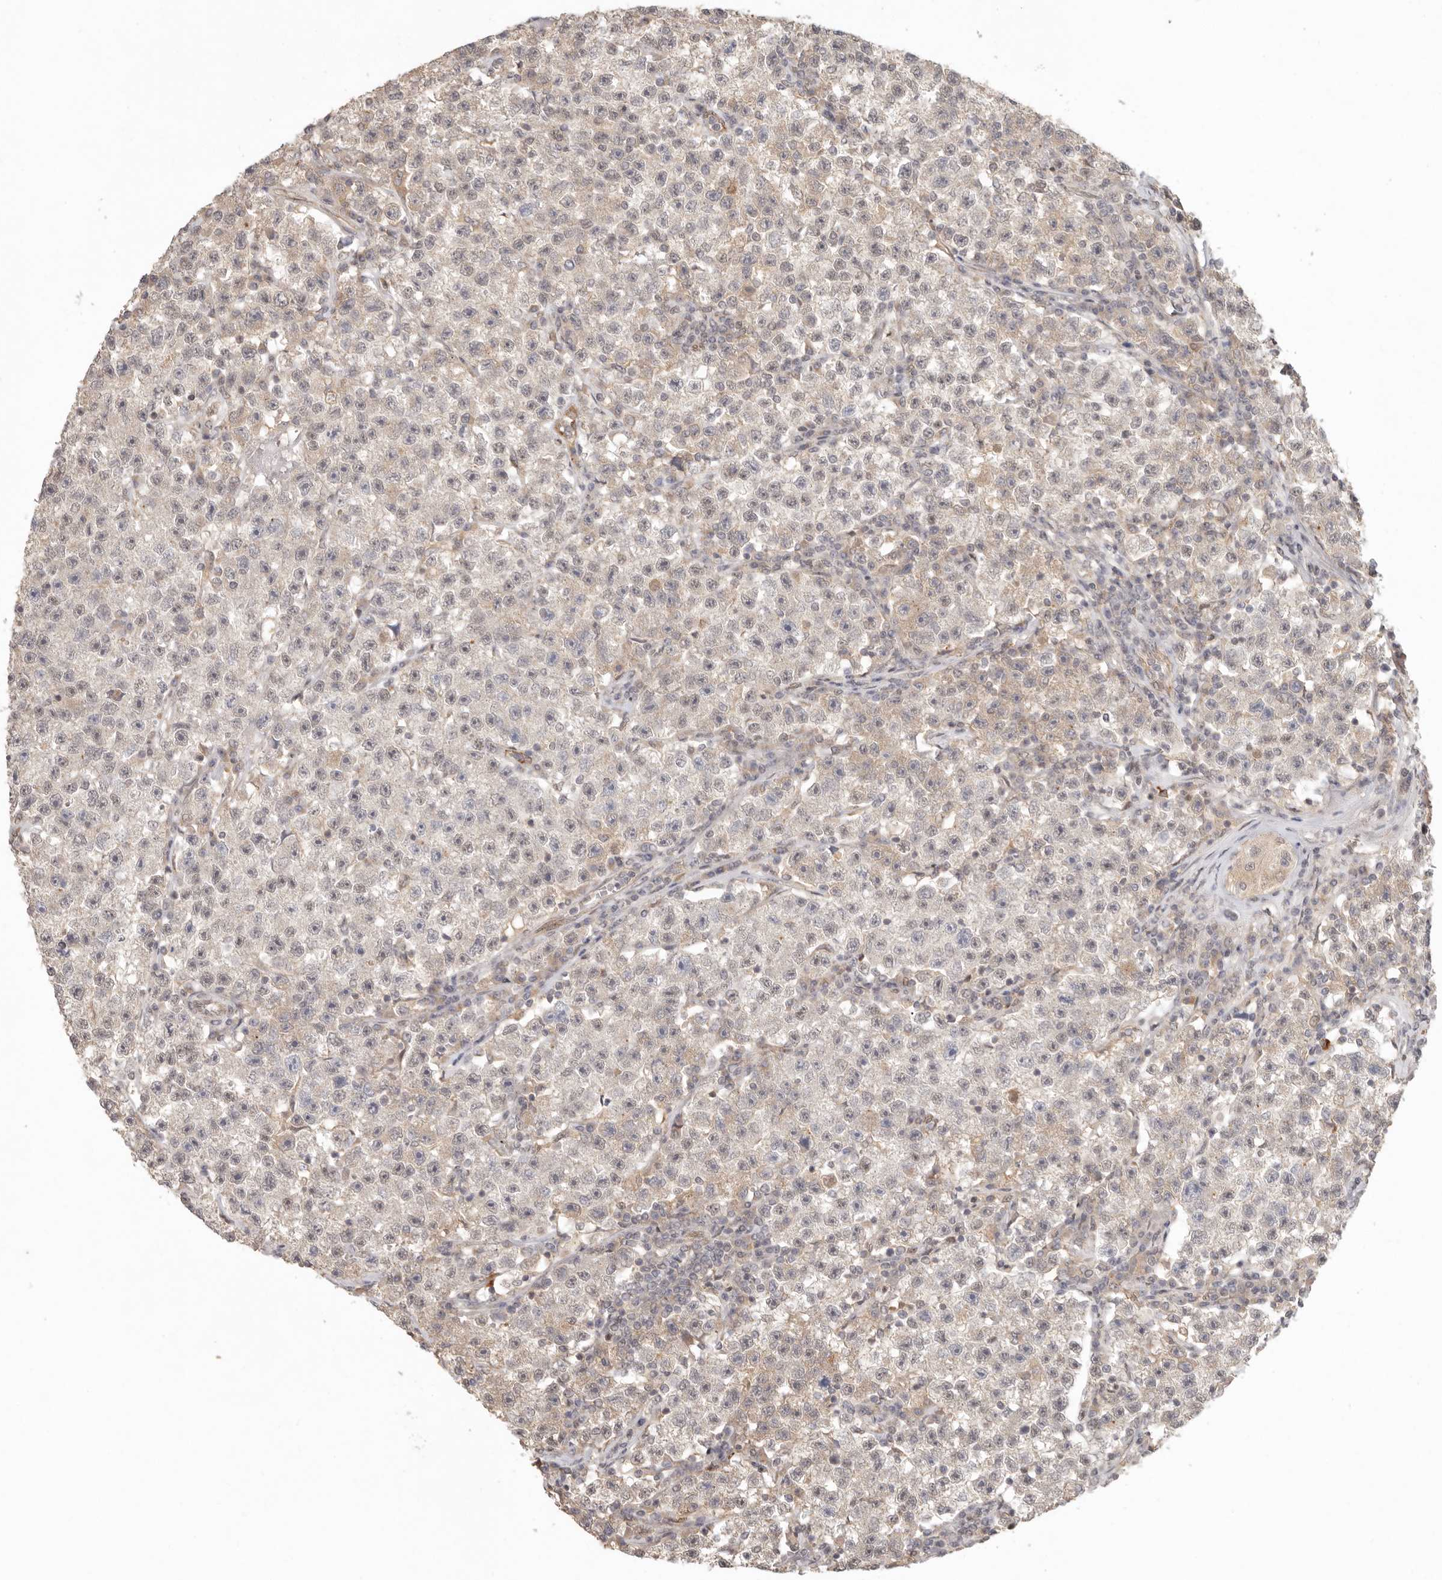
{"staining": {"intensity": "weak", "quantity": "<25%", "location": "nuclear"}, "tissue": "testis cancer", "cell_type": "Tumor cells", "image_type": "cancer", "snomed": [{"axis": "morphology", "description": "Seminoma, NOS"}, {"axis": "topography", "description": "Testis"}], "caption": "This histopathology image is of testis cancer (seminoma) stained with IHC to label a protein in brown with the nuclei are counter-stained blue. There is no staining in tumor cells. (DAB immunohistochemistry (IHC), high magnification).", "gene": "LRRC75A", "patient": {"sex": "male", "age": 22}}